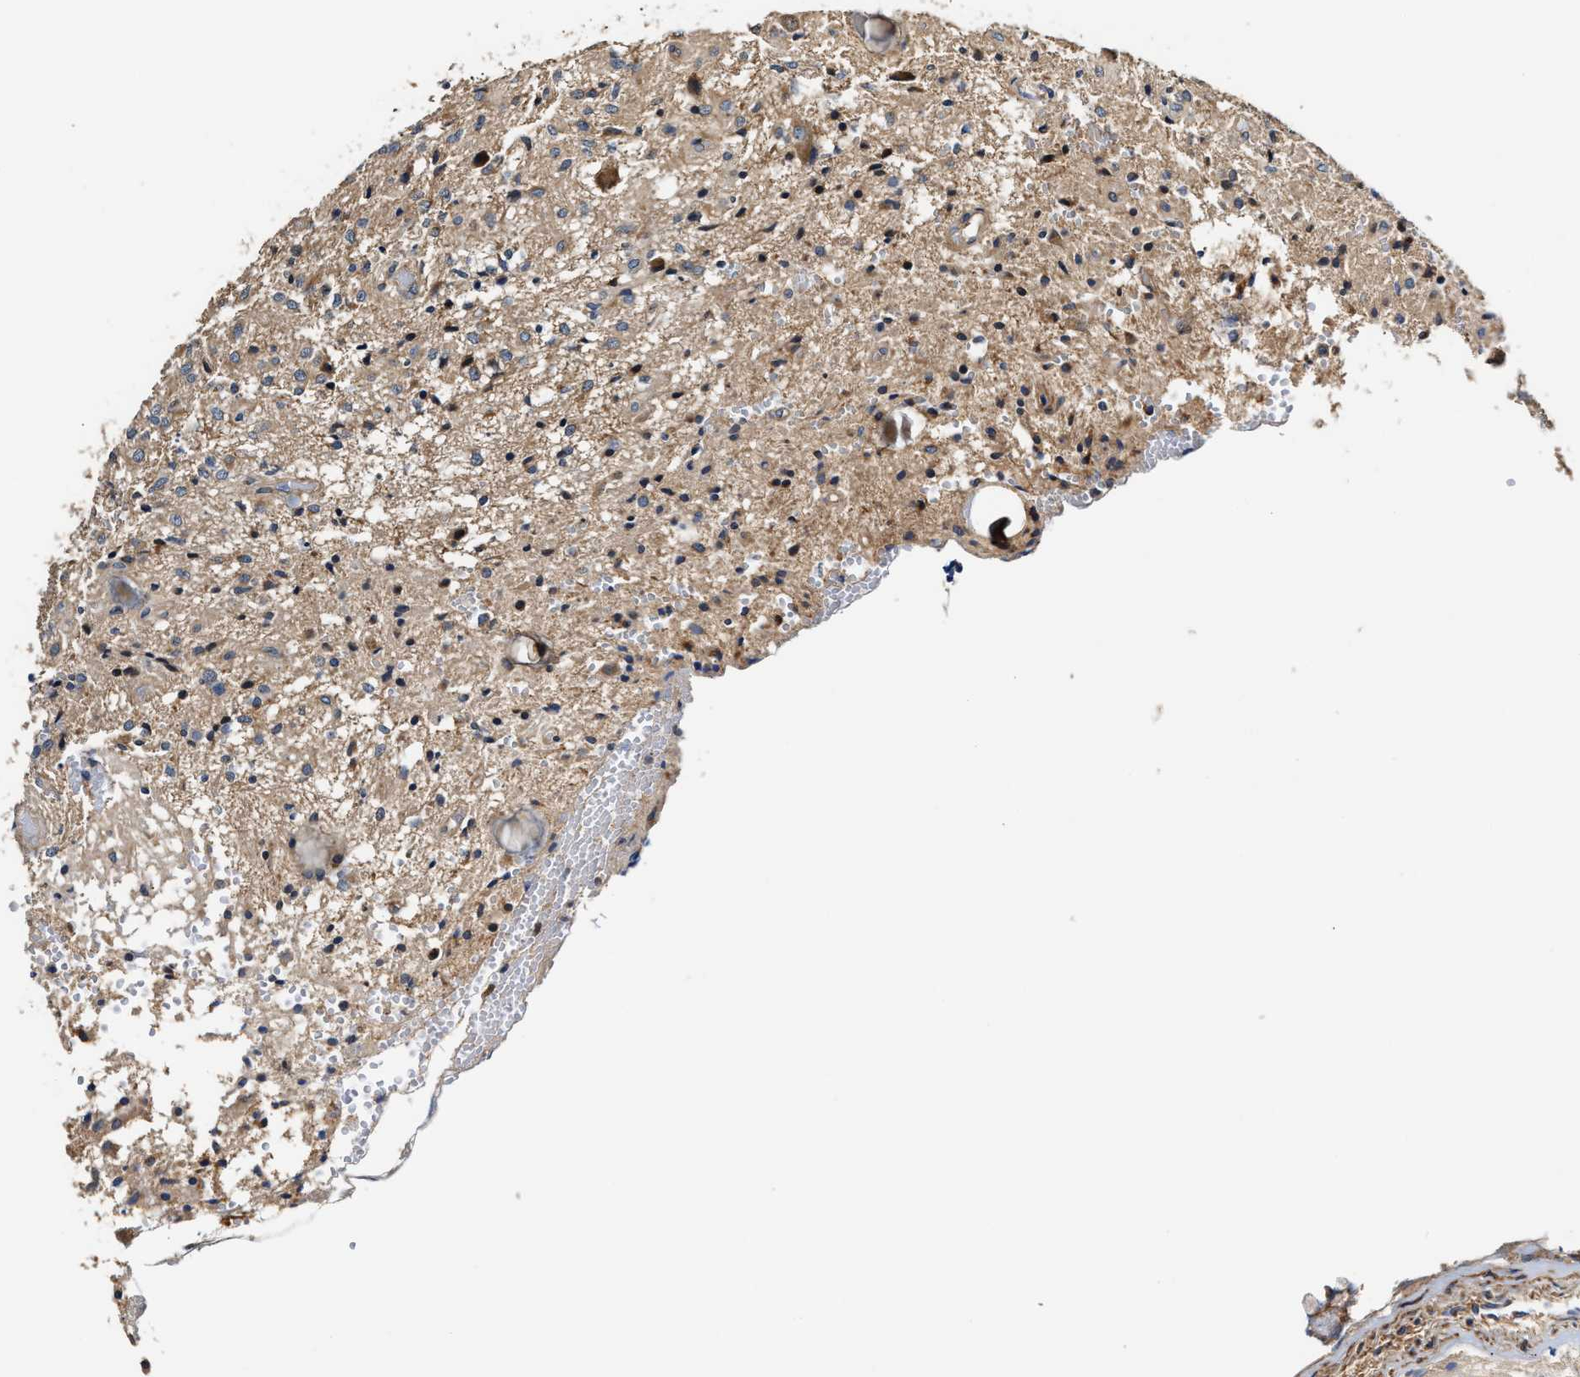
{"staining": {"intensity": "weak", "quantity": ">75%", "location": "cytoplasmic/membranous"}, "tissue": "glioma", "cell_type": "Tumor cells", "image_type": "cancer", "snomed": [{"axis": "morphology", "description": "Glioma, malignant, High grade"}, {"axis": "topography", "description": "Brain"}], "caption": "Immunohistochemistry of glioma demonstrates low levels of weak cytoplasmic/membranous positivity in approximately >75% of tumor cells.", "gene": "TEX2", "patient": {"sex": "female", "age": 59}}